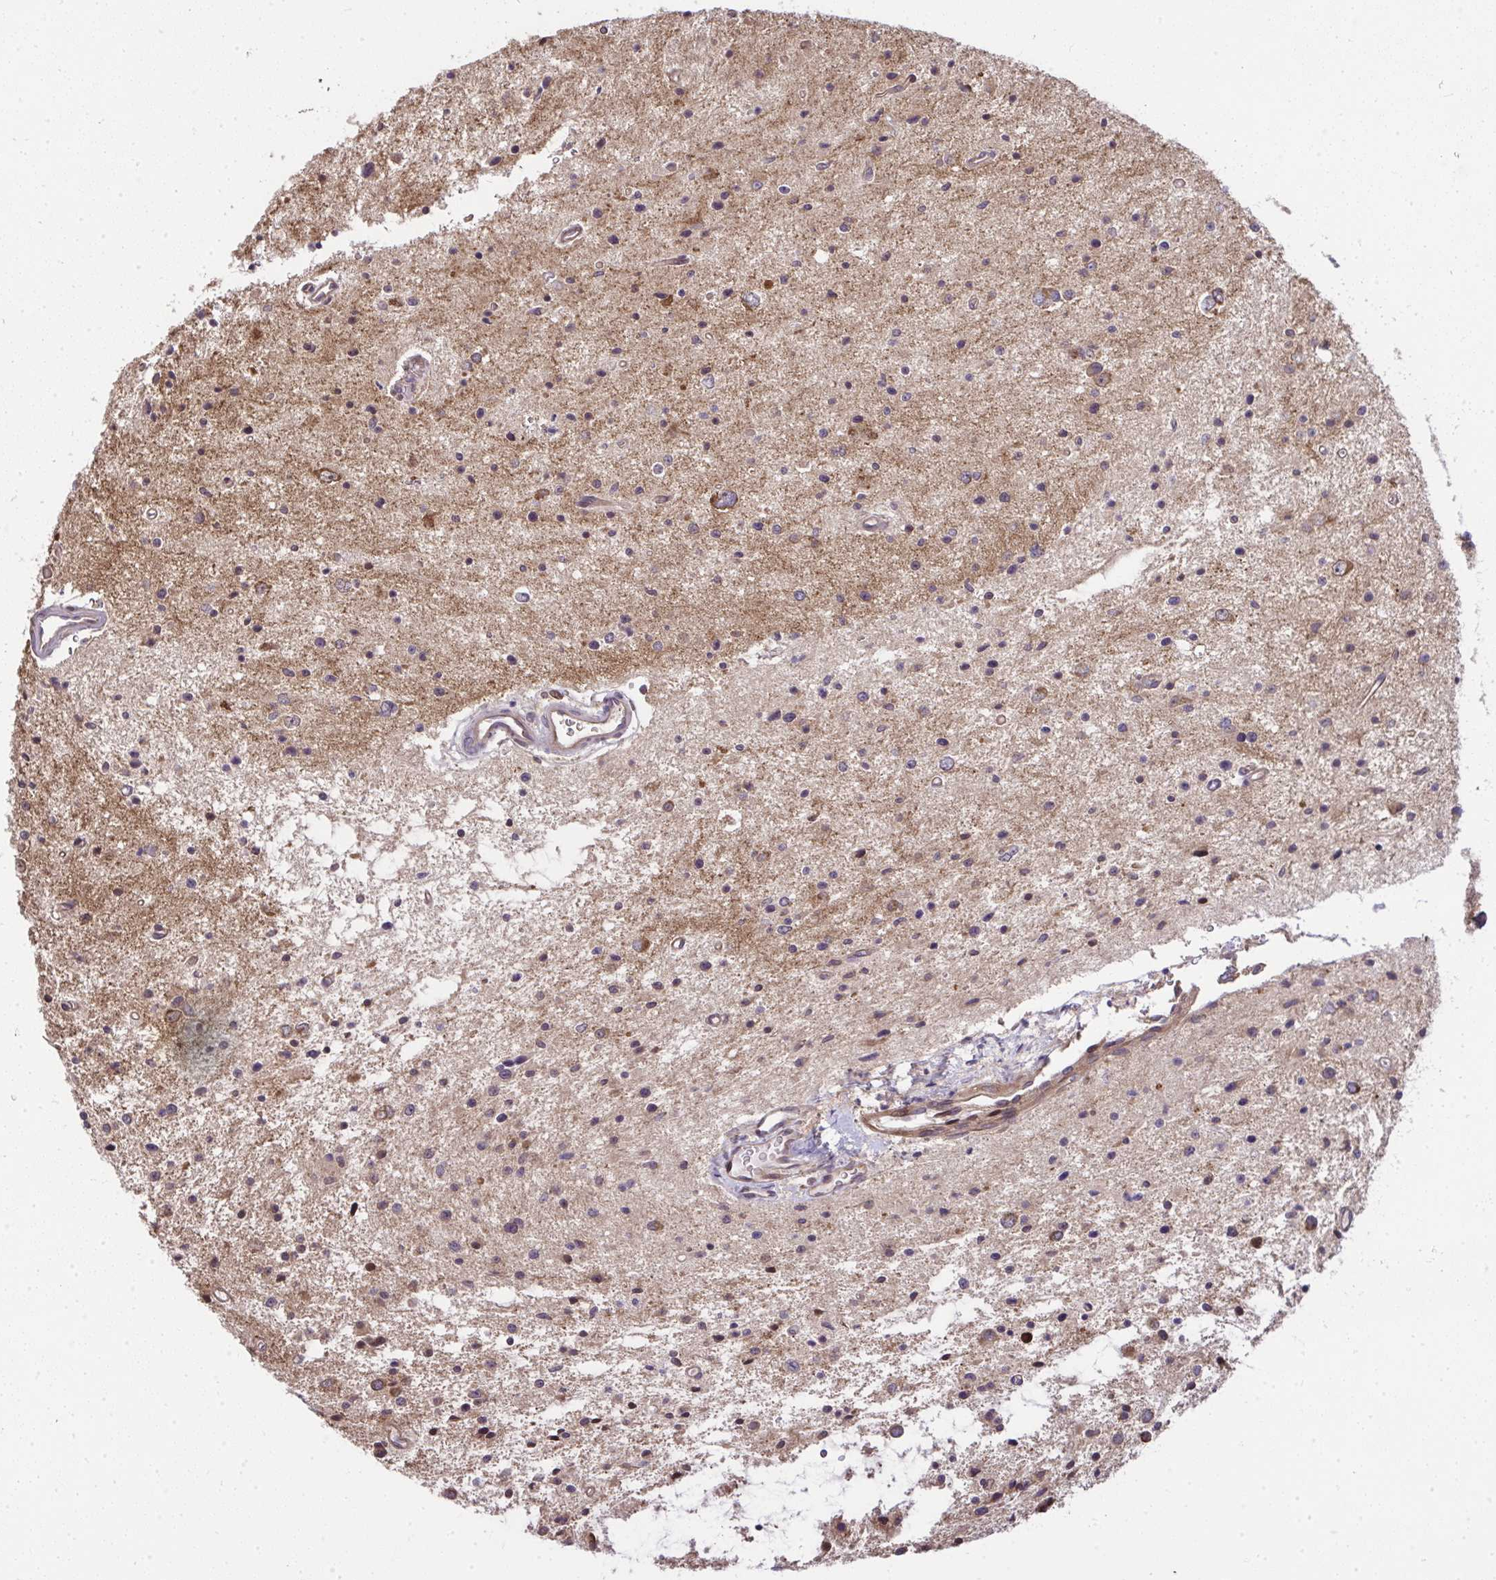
{"staining": {"intensity": "moderate", "quantity": "<25%", "location": "cytoplasmic/membranous"}, "tissue": "glioma", "cell_type": "Tumor cells", "image_type": "cancer", "snomed": [{"axis": "morphology", "description": "Glioma, malignant, Low grade"}, {"axis": "topography", "description": "Brain"}], "caption": "Immunohistochemical staining of glioma demonstrates low levels of moderate cytoplasmic/membranous positivity in about <25% of tumor cells. The staining is performed using DAB brown chromogen to label protein expression. The nuclei are counter-stained blue using hematoxylin.", "gene": "RDH14", "patient": {"sex": "male", "age": 43}}